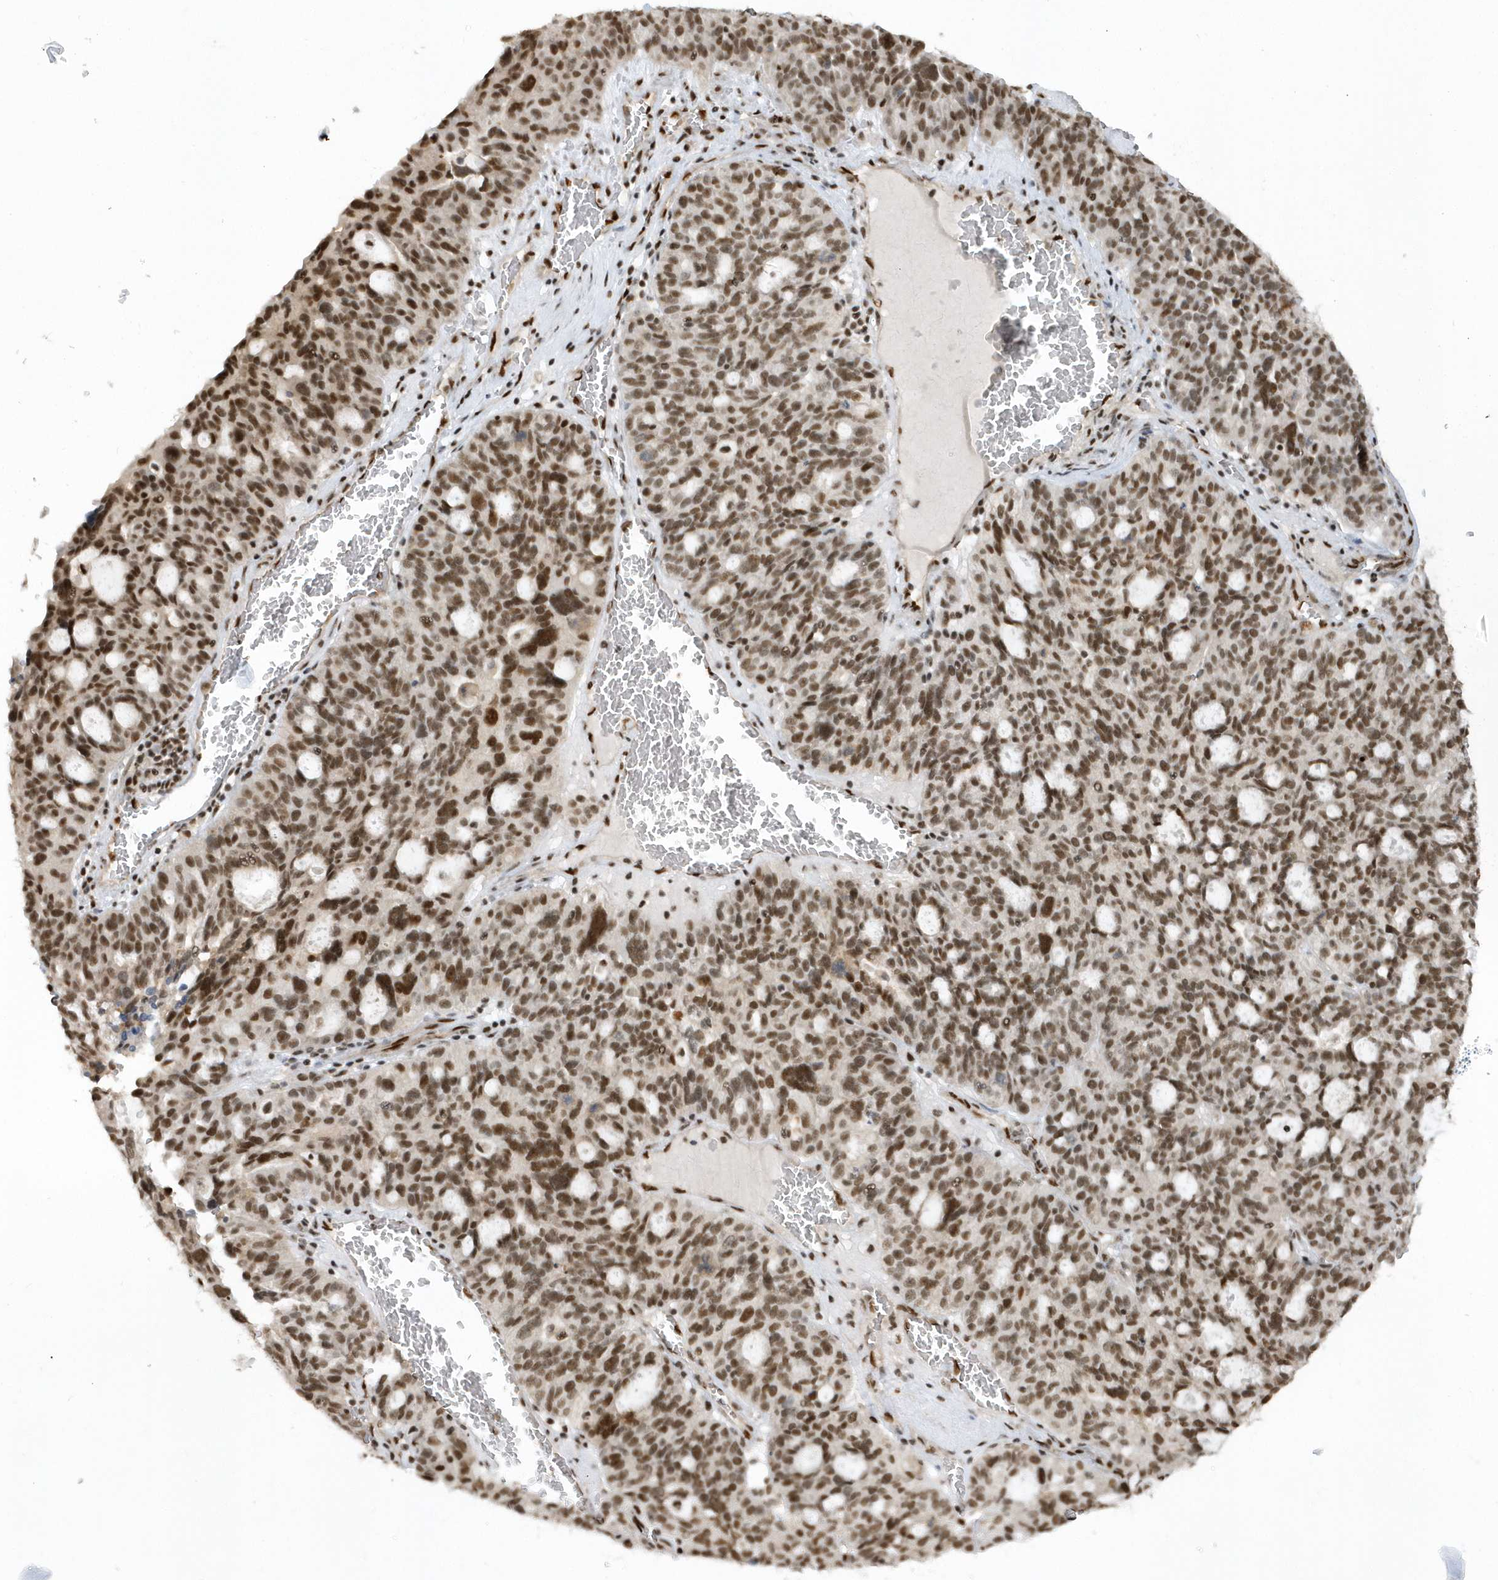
{"staining": {"intensity": "moderate", "quantity": ">75%", "location": "nuclear"}, "tissue": "ovarian cancer", "cell_type": "Tumor cells", "image_type": "cancer", "snomed": [{"axis": "morphology", "description": "Cystadenocarcinoma, serous, NOS"}, {"axis": "topography", "description": "Ovary"}], "caption": "Brown immunohistochemical staining in human ovarian cancer exhibits moderate nuclear staining in approximately >75% of tumor cells.", "gene": "SEPHS1", "patient": {"sex": "female", "age": 59}}